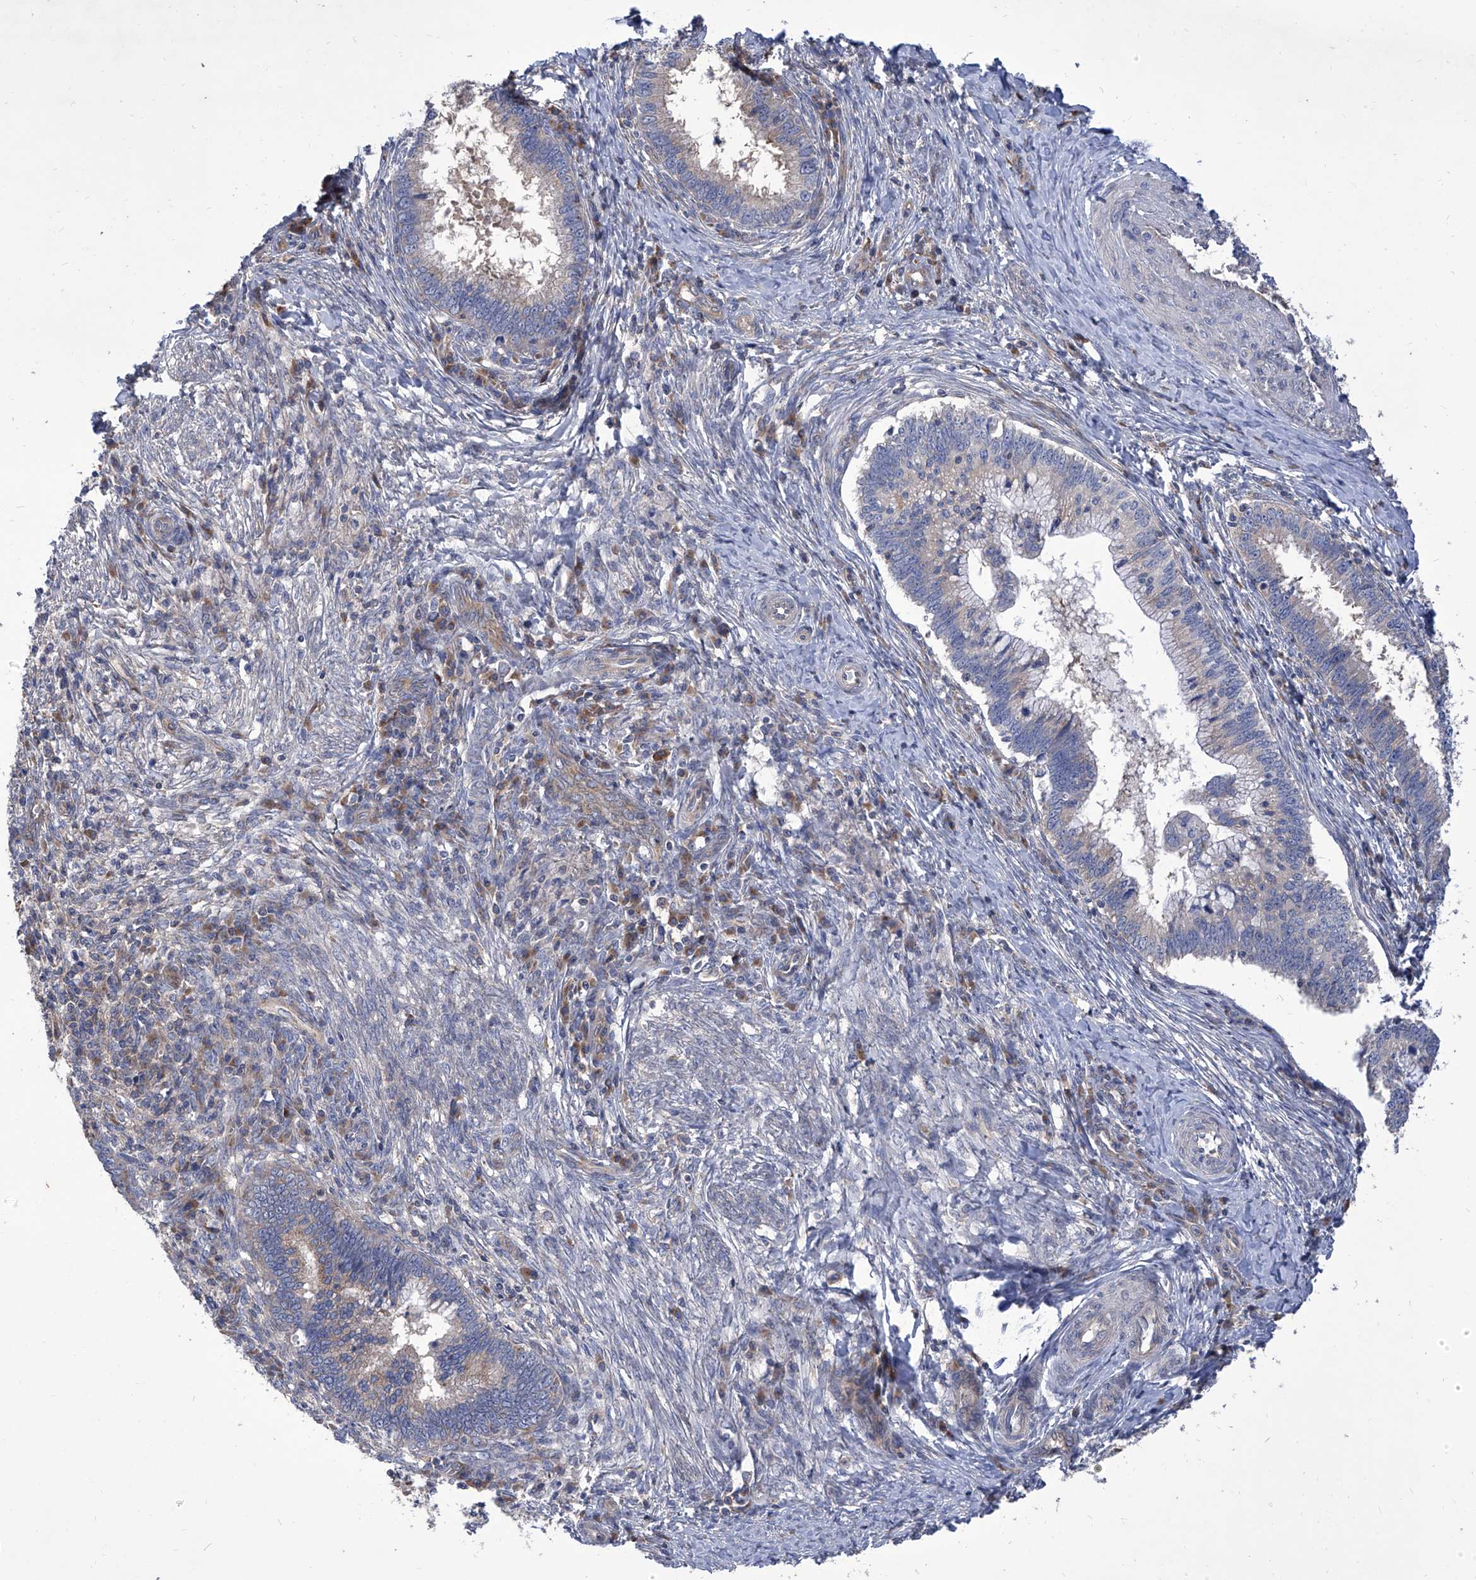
{"staining": {"intensity": "weak", "quantity": "25%-75%", "location": "cytoplasmic/membranous"}, "tissue": "cervical cancer", "cell_type": "Tumor cells", "image_type": "cancer", "snomed": [{"axis": "morphology", "description": "Adenocarcinoma, NOS"}, {"axis": "topography", "description": "Cervix"}], "caption": "A high-resolution photomicrograph shows IHC staining of cervical cancer, which displays weak cytoplasmic/membranous expression in approximately 25%-75% of tumor cells. (IHC, brightfield microscopy, high magnification).", "gene": "TJAP1", "patient": {"sex": "female", "age": 36}}